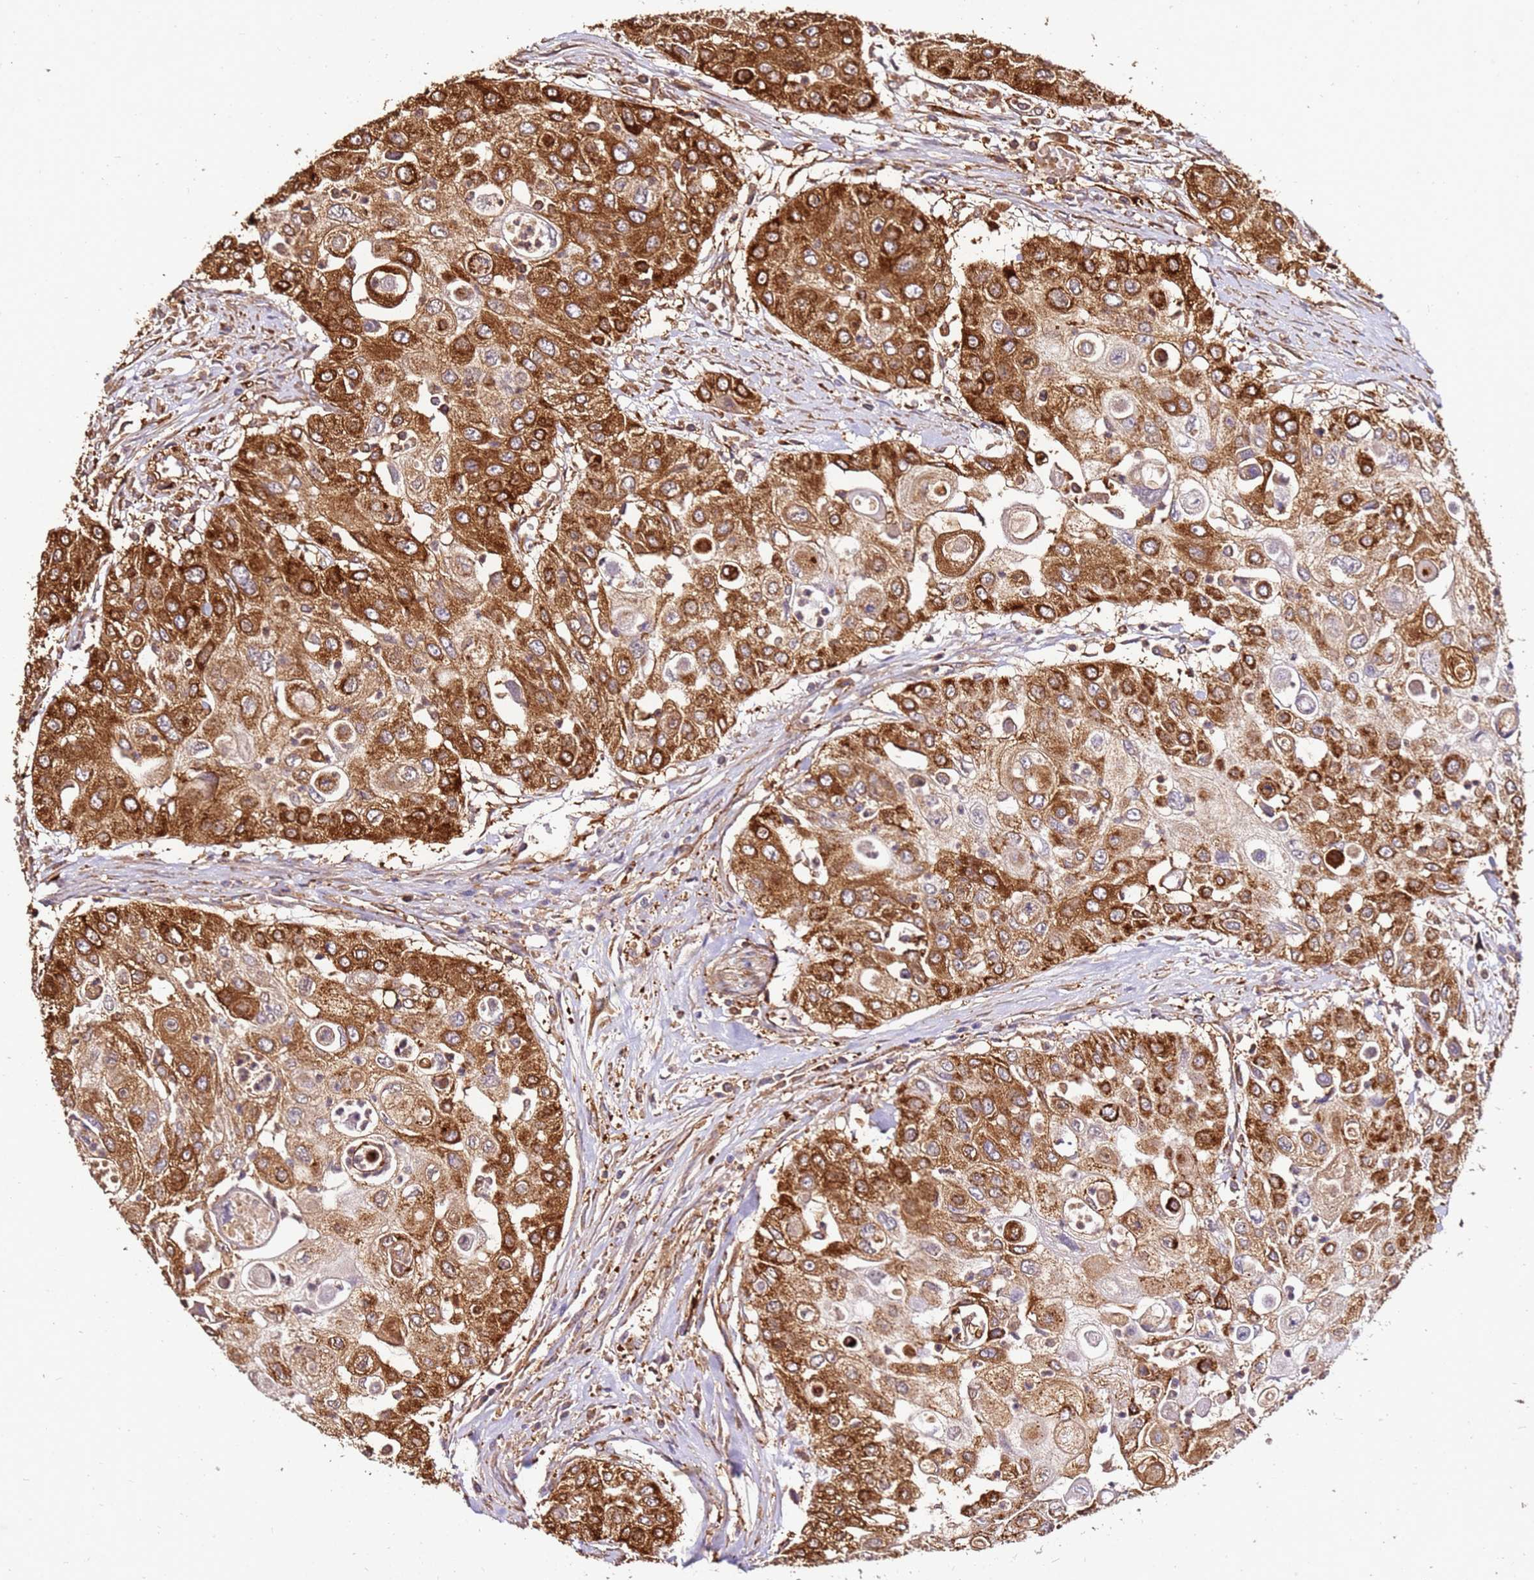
{"staining": {"intensity": "strong", "quantity": ">75%", "location": "cytoplasmic/membranous"}, "tissue": "urothelial cancer", "cell_type": "Tumor cells", "image_type": "cancer", "snomed": [{"axis": "morphology", "description": "Urothelial carcinoma, High grade"}, {"axis": "topography", "description": "Urinary bladder"}], "caption": "Immunohistochemical staining of urothelial cancer demonstrates high levels of strong cytoplasmic/membranous protein positivity in about >75% of tumor cells.", "gene": "DVL3", "patient": {"sex": "female", "age": 79}}